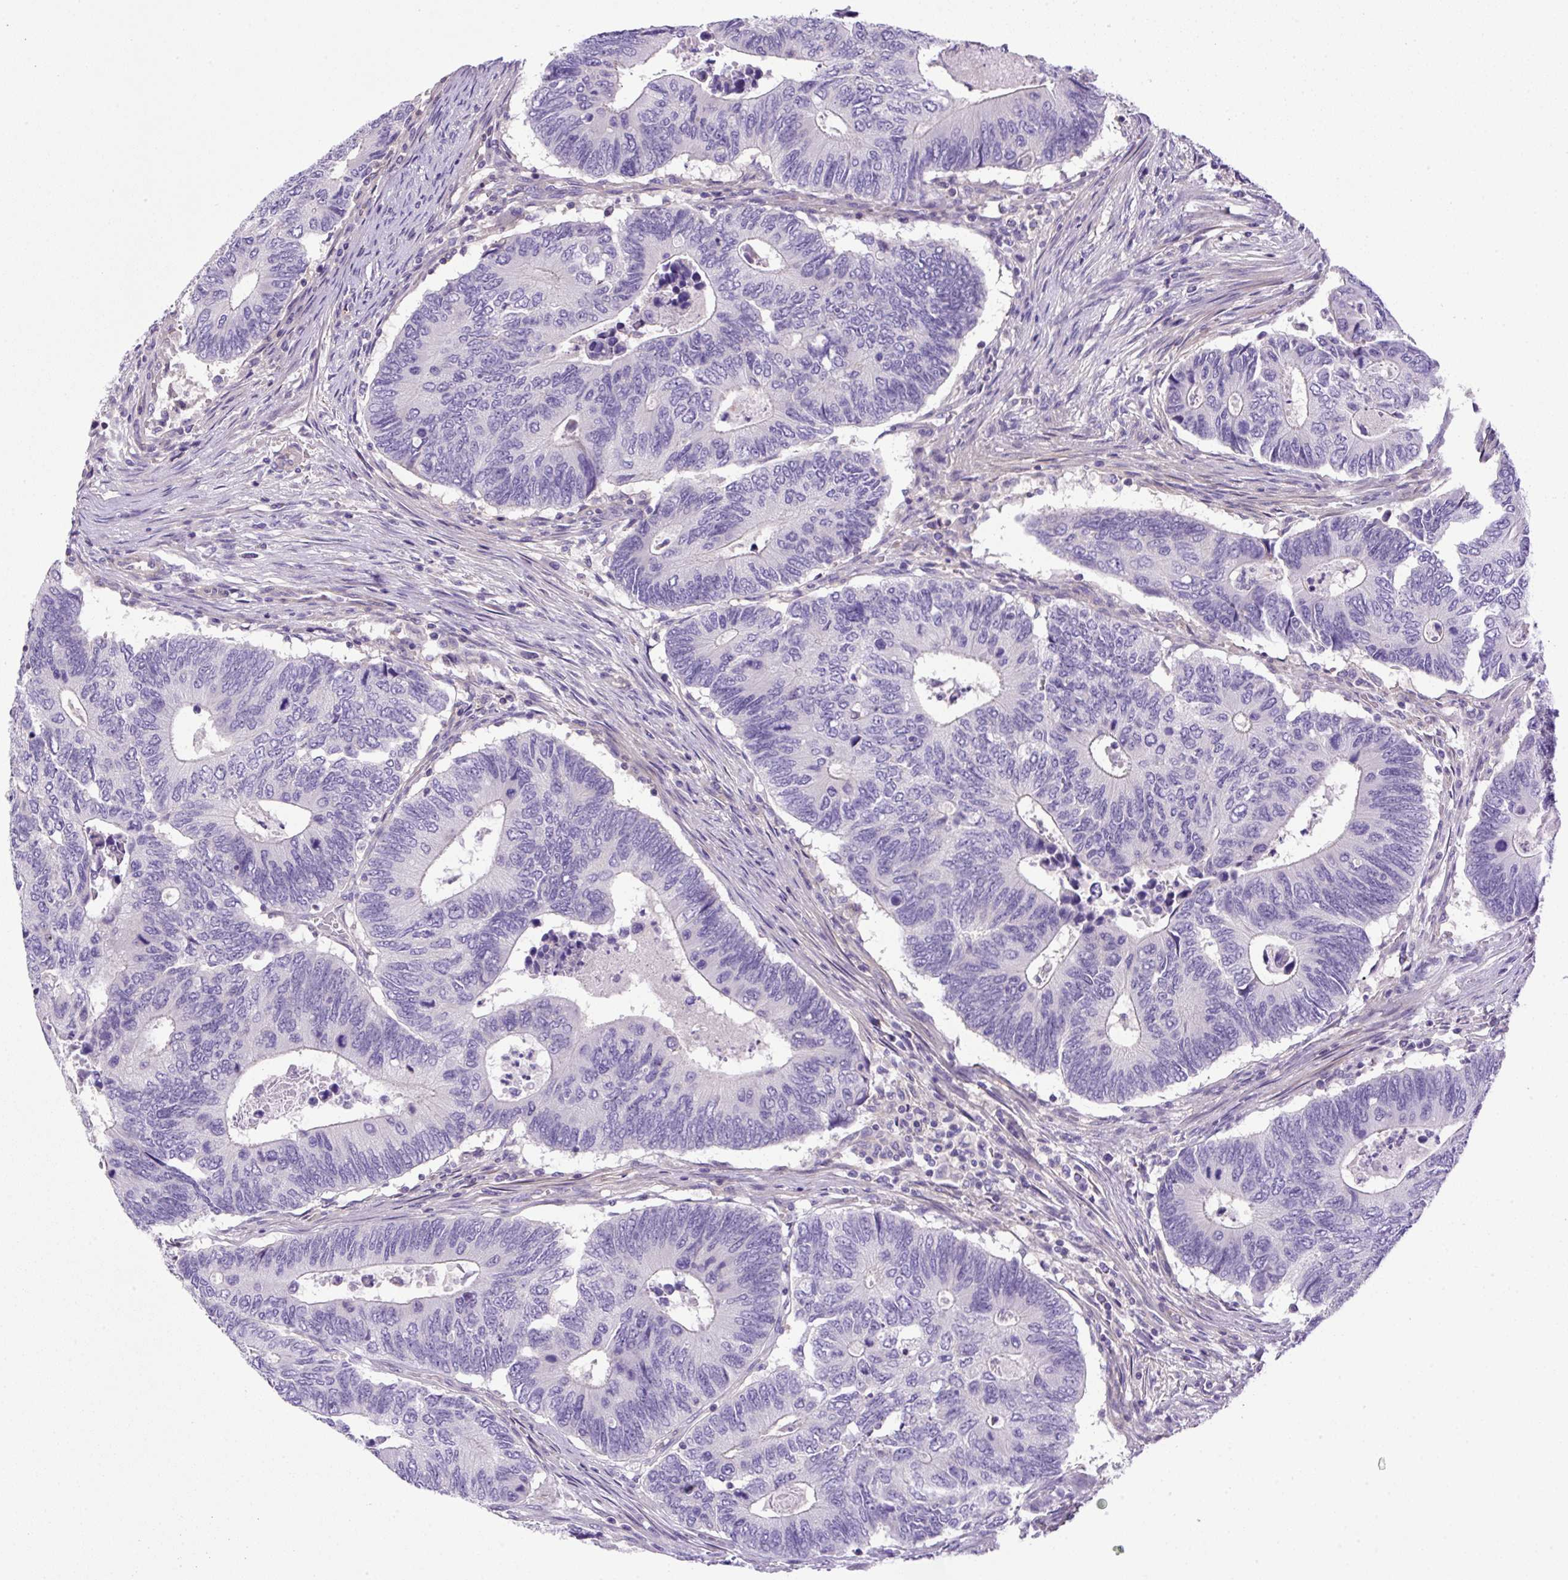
{"staining": {"intensity": "negative", "quantity": "none", "location": "none"}, "tissue": "colorectal cancer", "cell_type": "Tumor cells", "image_type": "cancer", "snomed": [{"axis": "morphology", "description": "Adenocarcinoma, NOS"}, {"axis": "topography", "description": "Colon"}], "caption": "A high-resolution micrograph shows IHC staining of colorectal cancer, which exhibits no significant expression in tumor cells. (DAB (3,3'-diaminobenzidine) immunohistochemistry visualized using brightfield microscopy, high magnification).", "gene": "NPTN", "patient": {"sex": "male", "age": 87}}